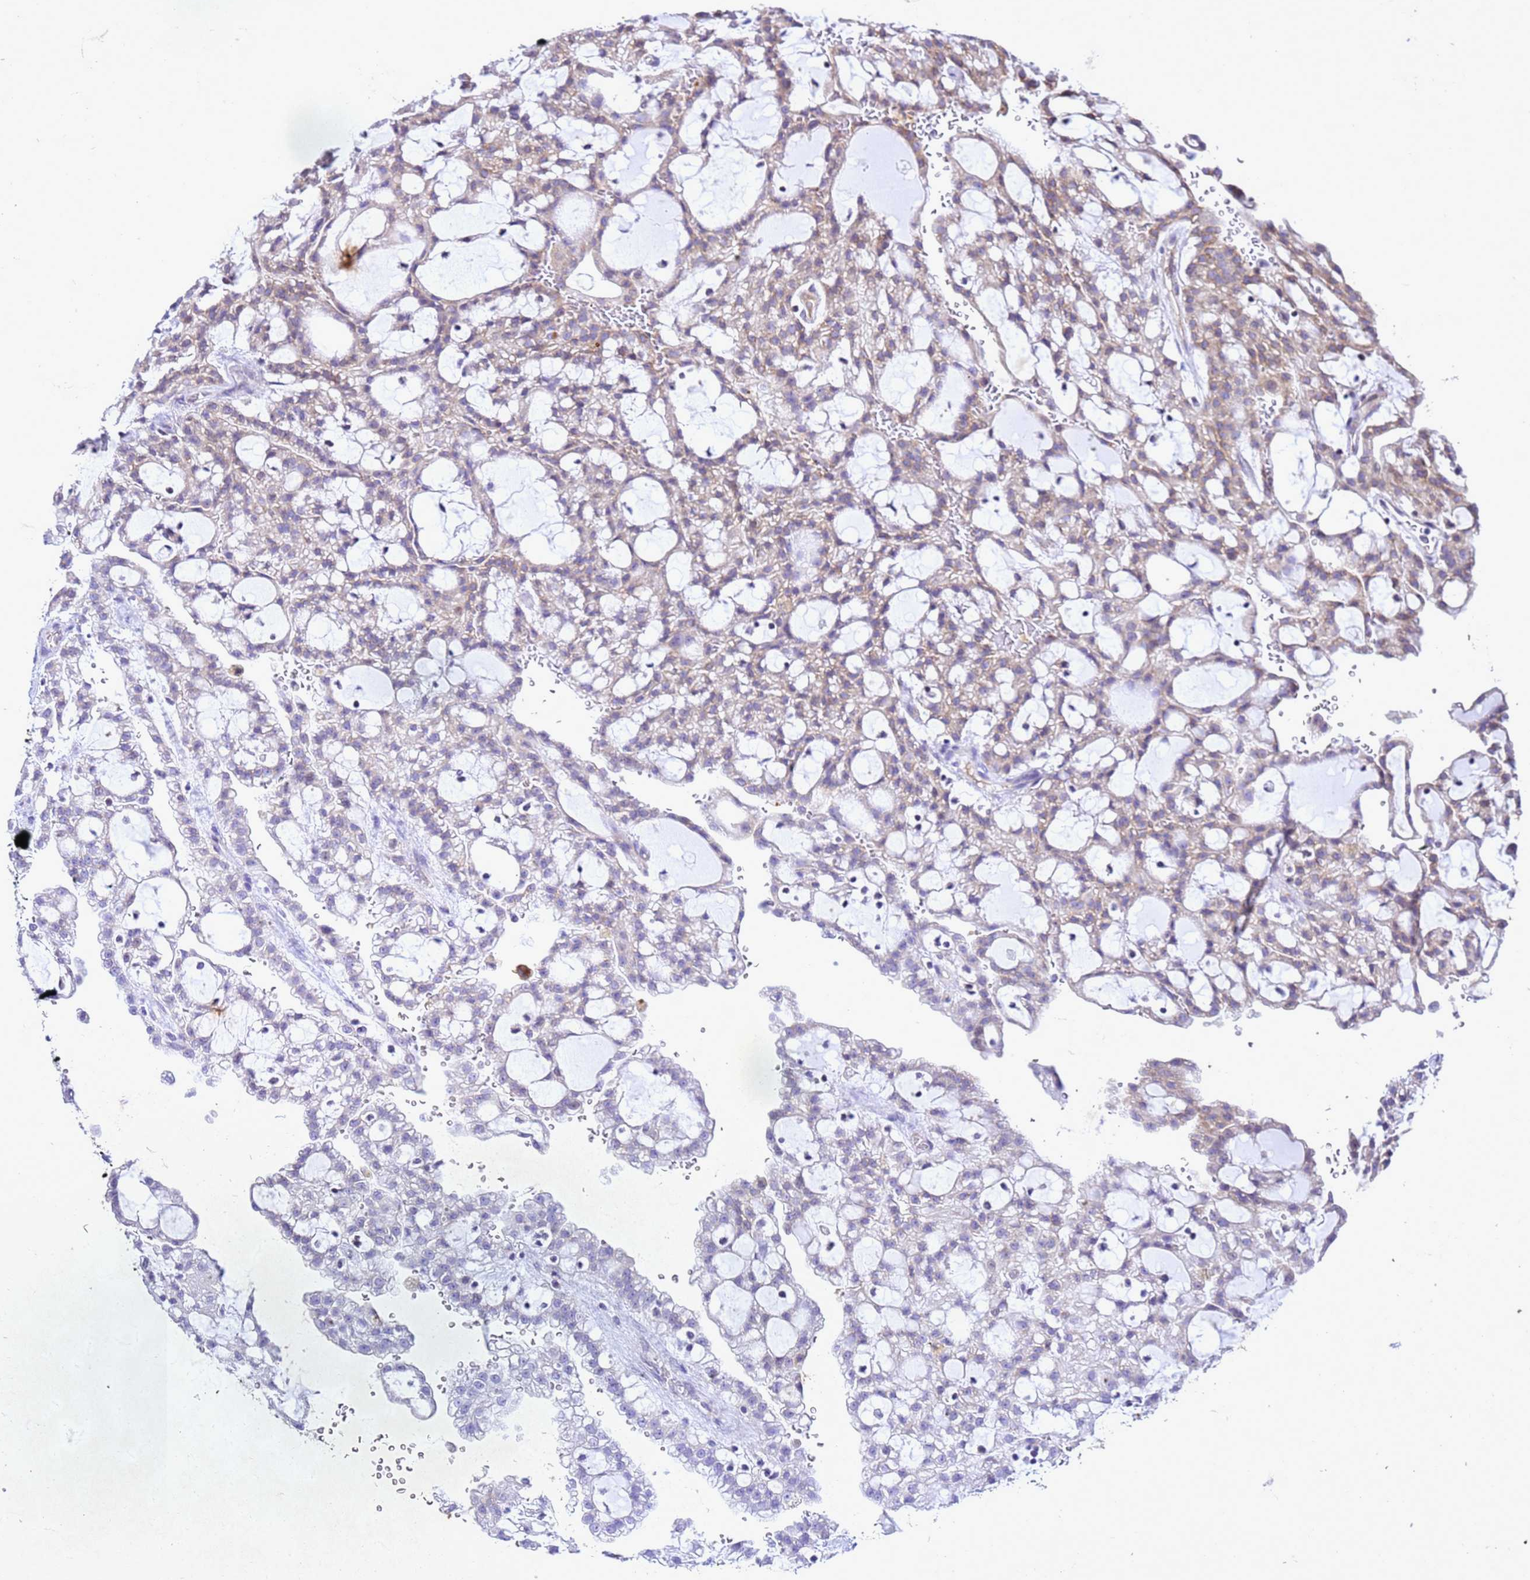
{"staining": {"intensity": "moderate", "quantity": "<25%", "location": "nuclear"}, "tissue": "renal cancer", "cell_type": "Tumor cells", "image_type": "cancer", "snomed": [{"axis": "morphology", "description": "Adenocarcinoma, NOS"}, {"axis": "topography", "description": "Kidney"}], "caption": "Immunohistochemistry staining of renal cancer, which displays low levels of moderate nuclear expression in about <25% of tumor cells indicating moderate nuclear protein staining. The staining was performed using DAB (3,3'-diaminobenzidine) (brown) for protein detection and nuclei were counterstained in hematoxylin (blue).", "gene": "COPS9", "patient": {"sex": "male", "age": 63}}